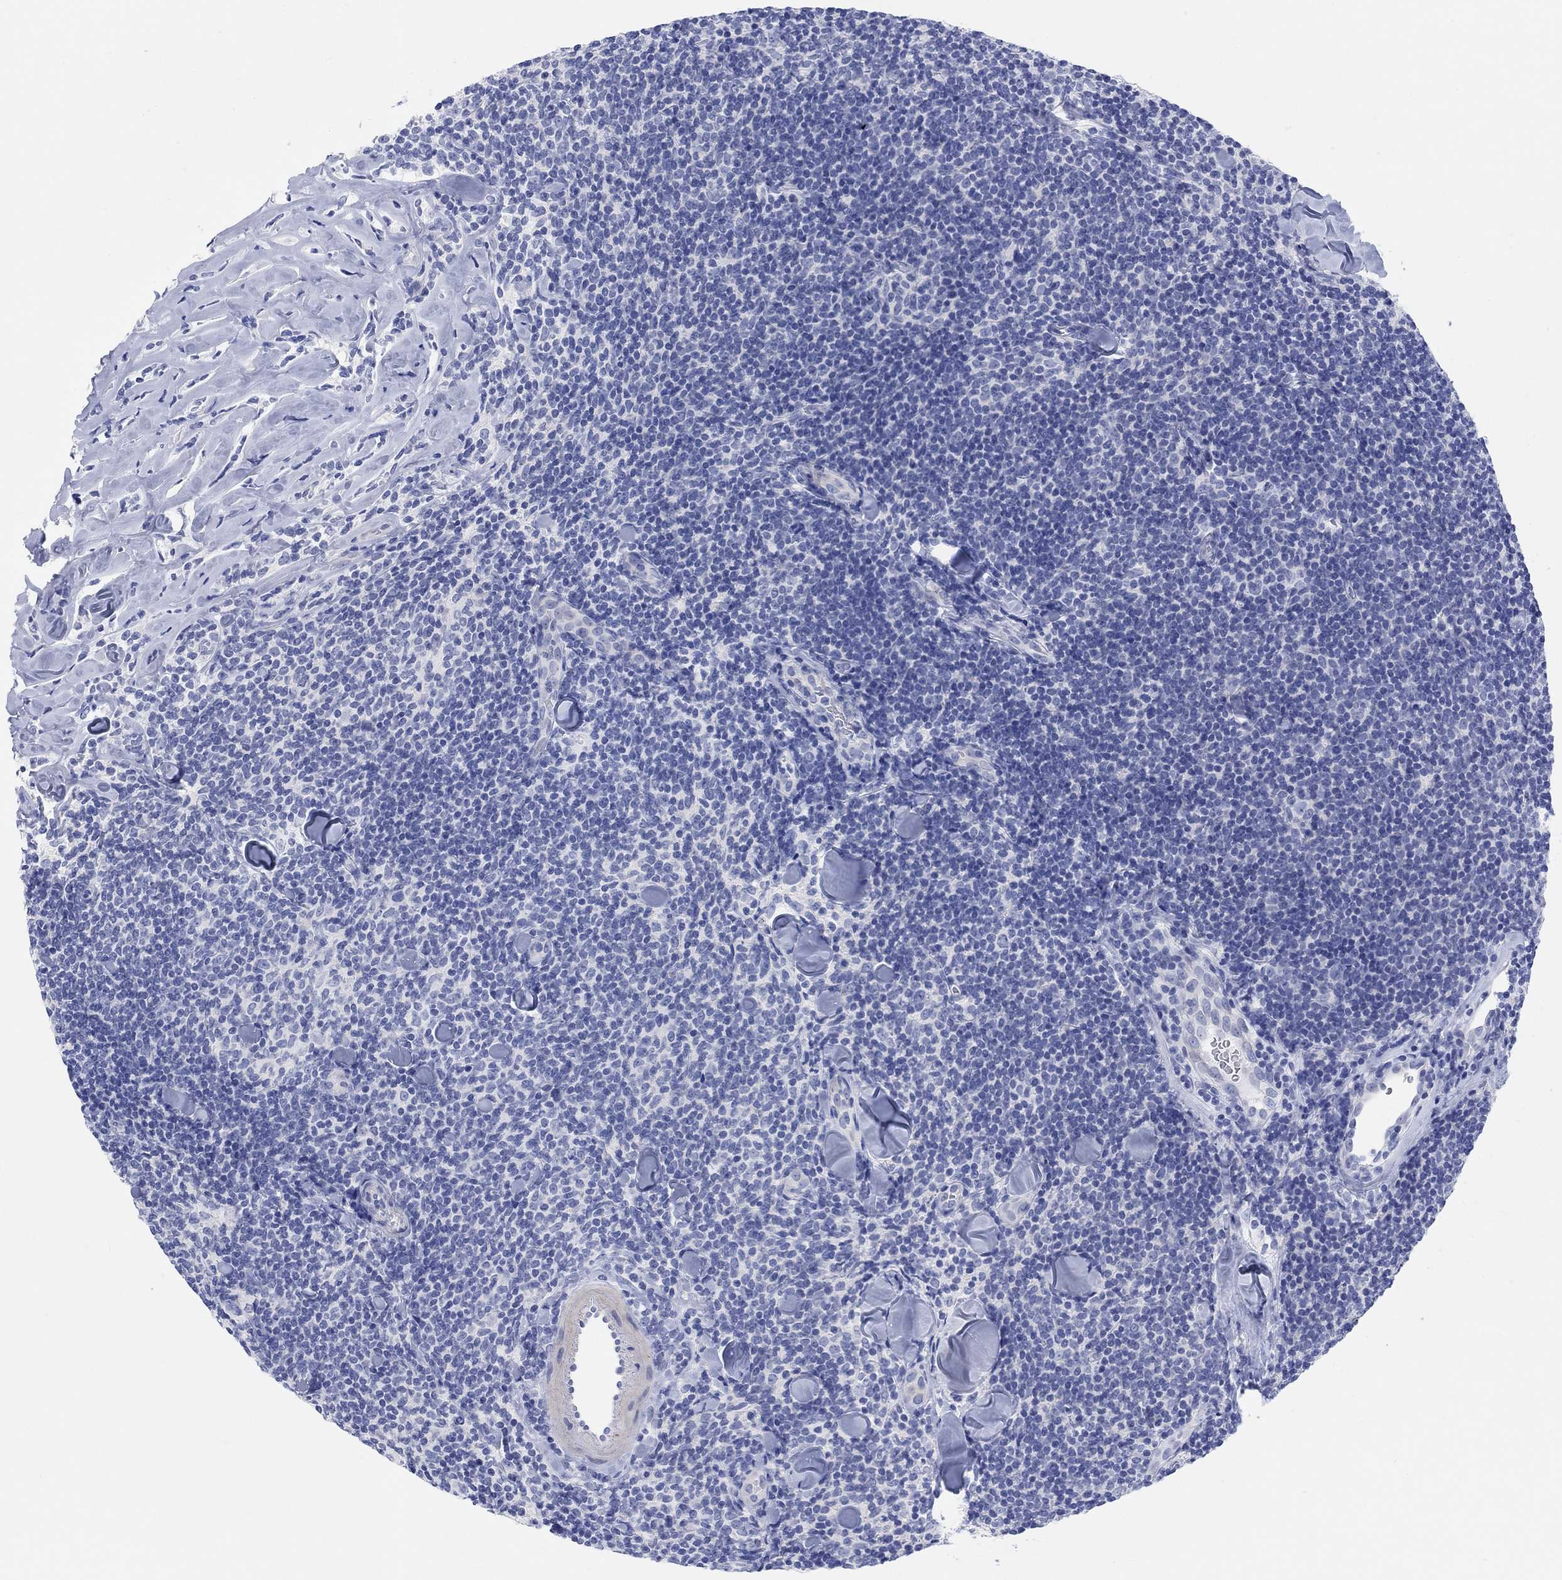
{"staining": {"intensity": "negative", "quantity": "none", "location": "none"}, "tissue": "lymphoma", "cell_type": "Tumor cells", "image_type": "cancer", "snomed": [{"axis": "morphology", "description": "Malignant lymphoma, non-Hodgkin's type, Low grade"}, {"axis": "topography", "description": "Lymph node"}], "caption": "Immunohistochemistry photomicrograph of neoplastic tissue: lymphoma stained with DAB (3,3'-diaminobenzidine) exhibits no significant protein expression in tumor cells. The staining is performed using DAB brown chromogen with nuclei counter-stained in using hematoxylin.", "gene": "XIRP2", "patient": {"sex": "female", "age": 56}}